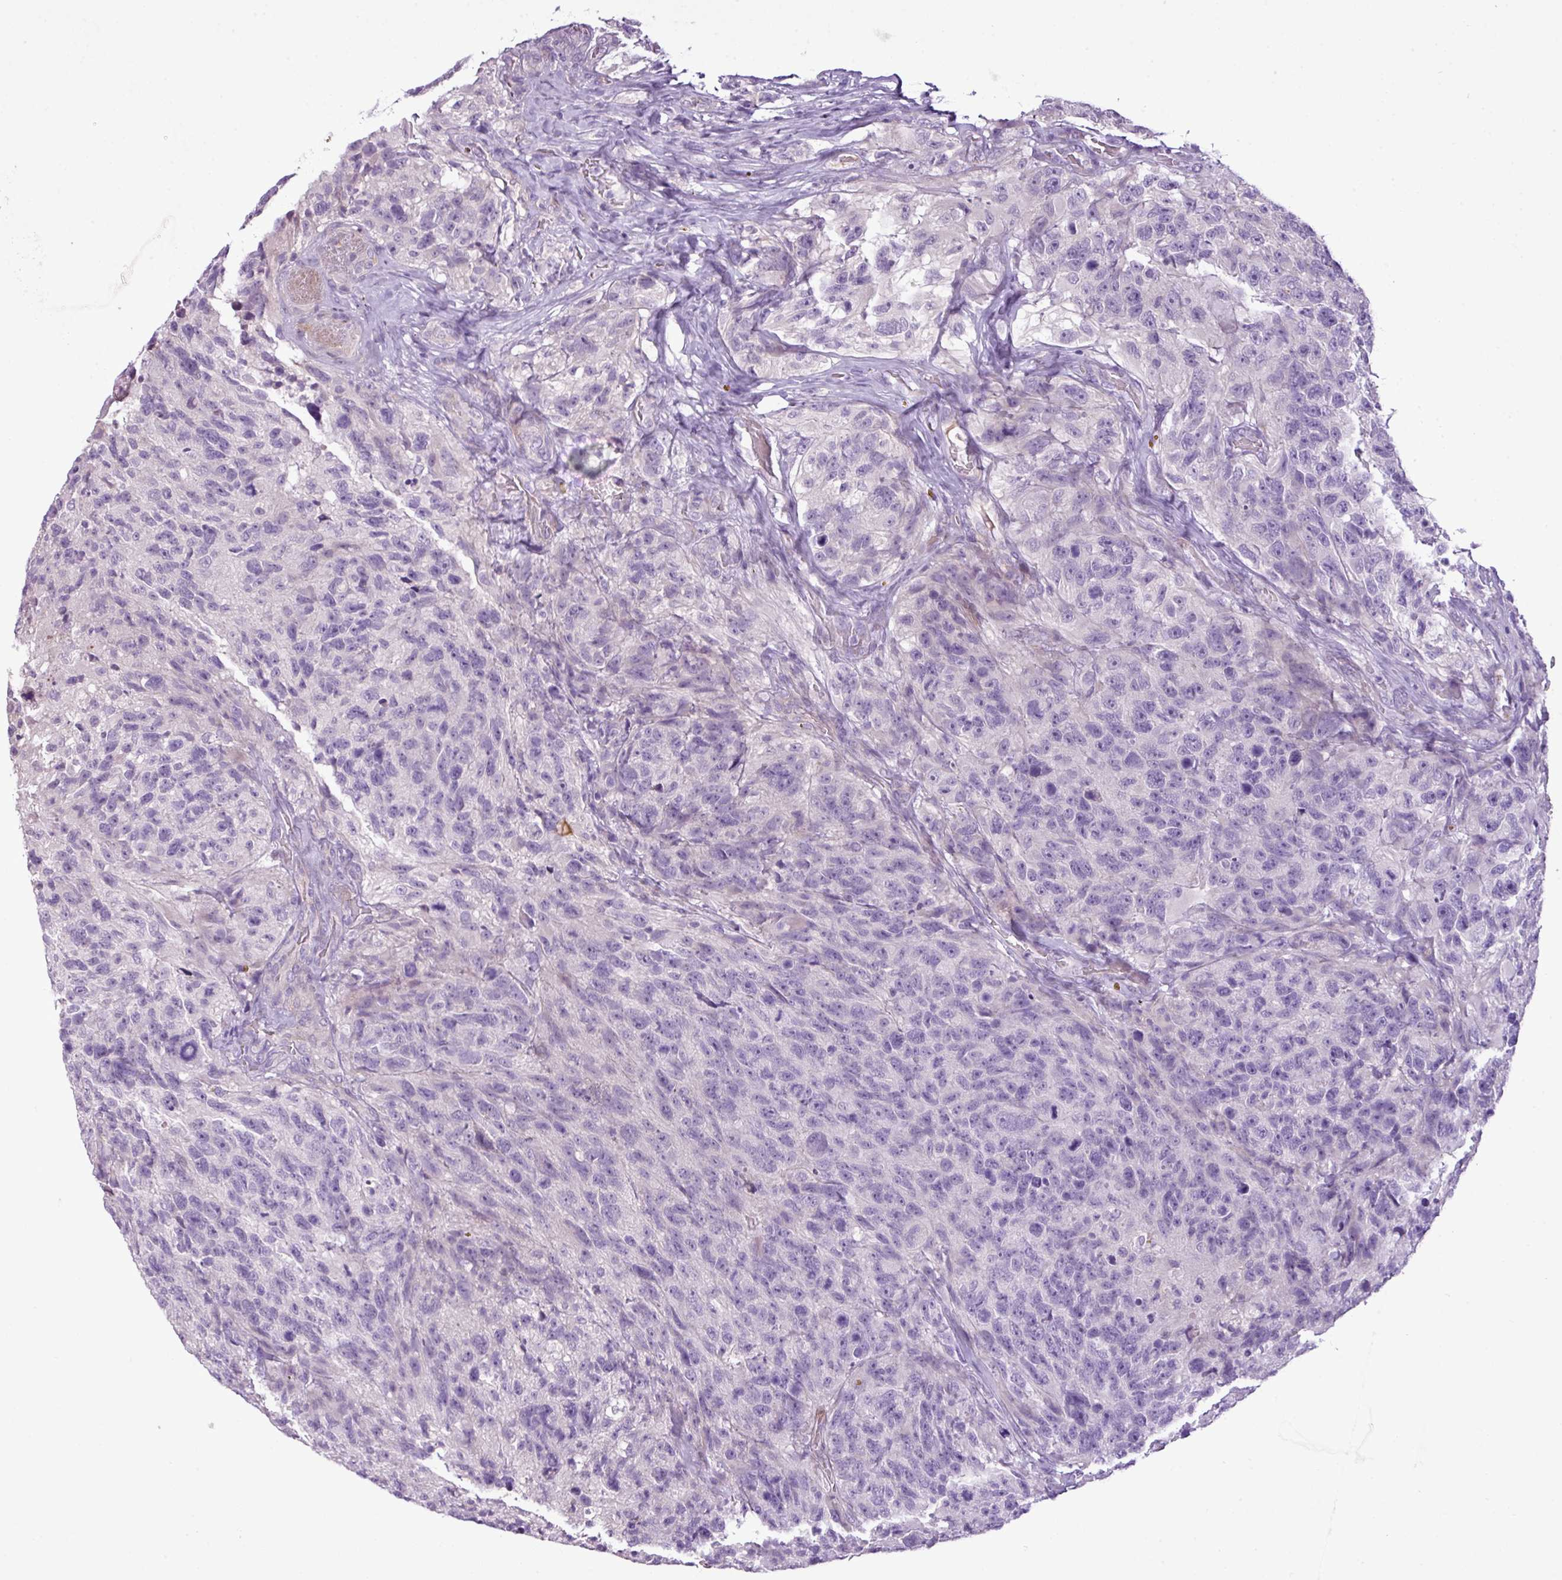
{"staining": {"intensity": "negative", "quantity": "none", "location": "none"}, "tissue": "glioma", "cell_type": "Tumor cells", "image_type": "cancer", "snomed": [{"axis": "morphology", "description": "Glioma, malignant, High grade"}, {"axis": "topography", "description": "Brain"}], "caption": "An image of human glioma is negative for staining in tumor cells. Nuclei are stained in blue.", "gene": "DNAJB13", "patient": {"sex": "male", "age": 69}}